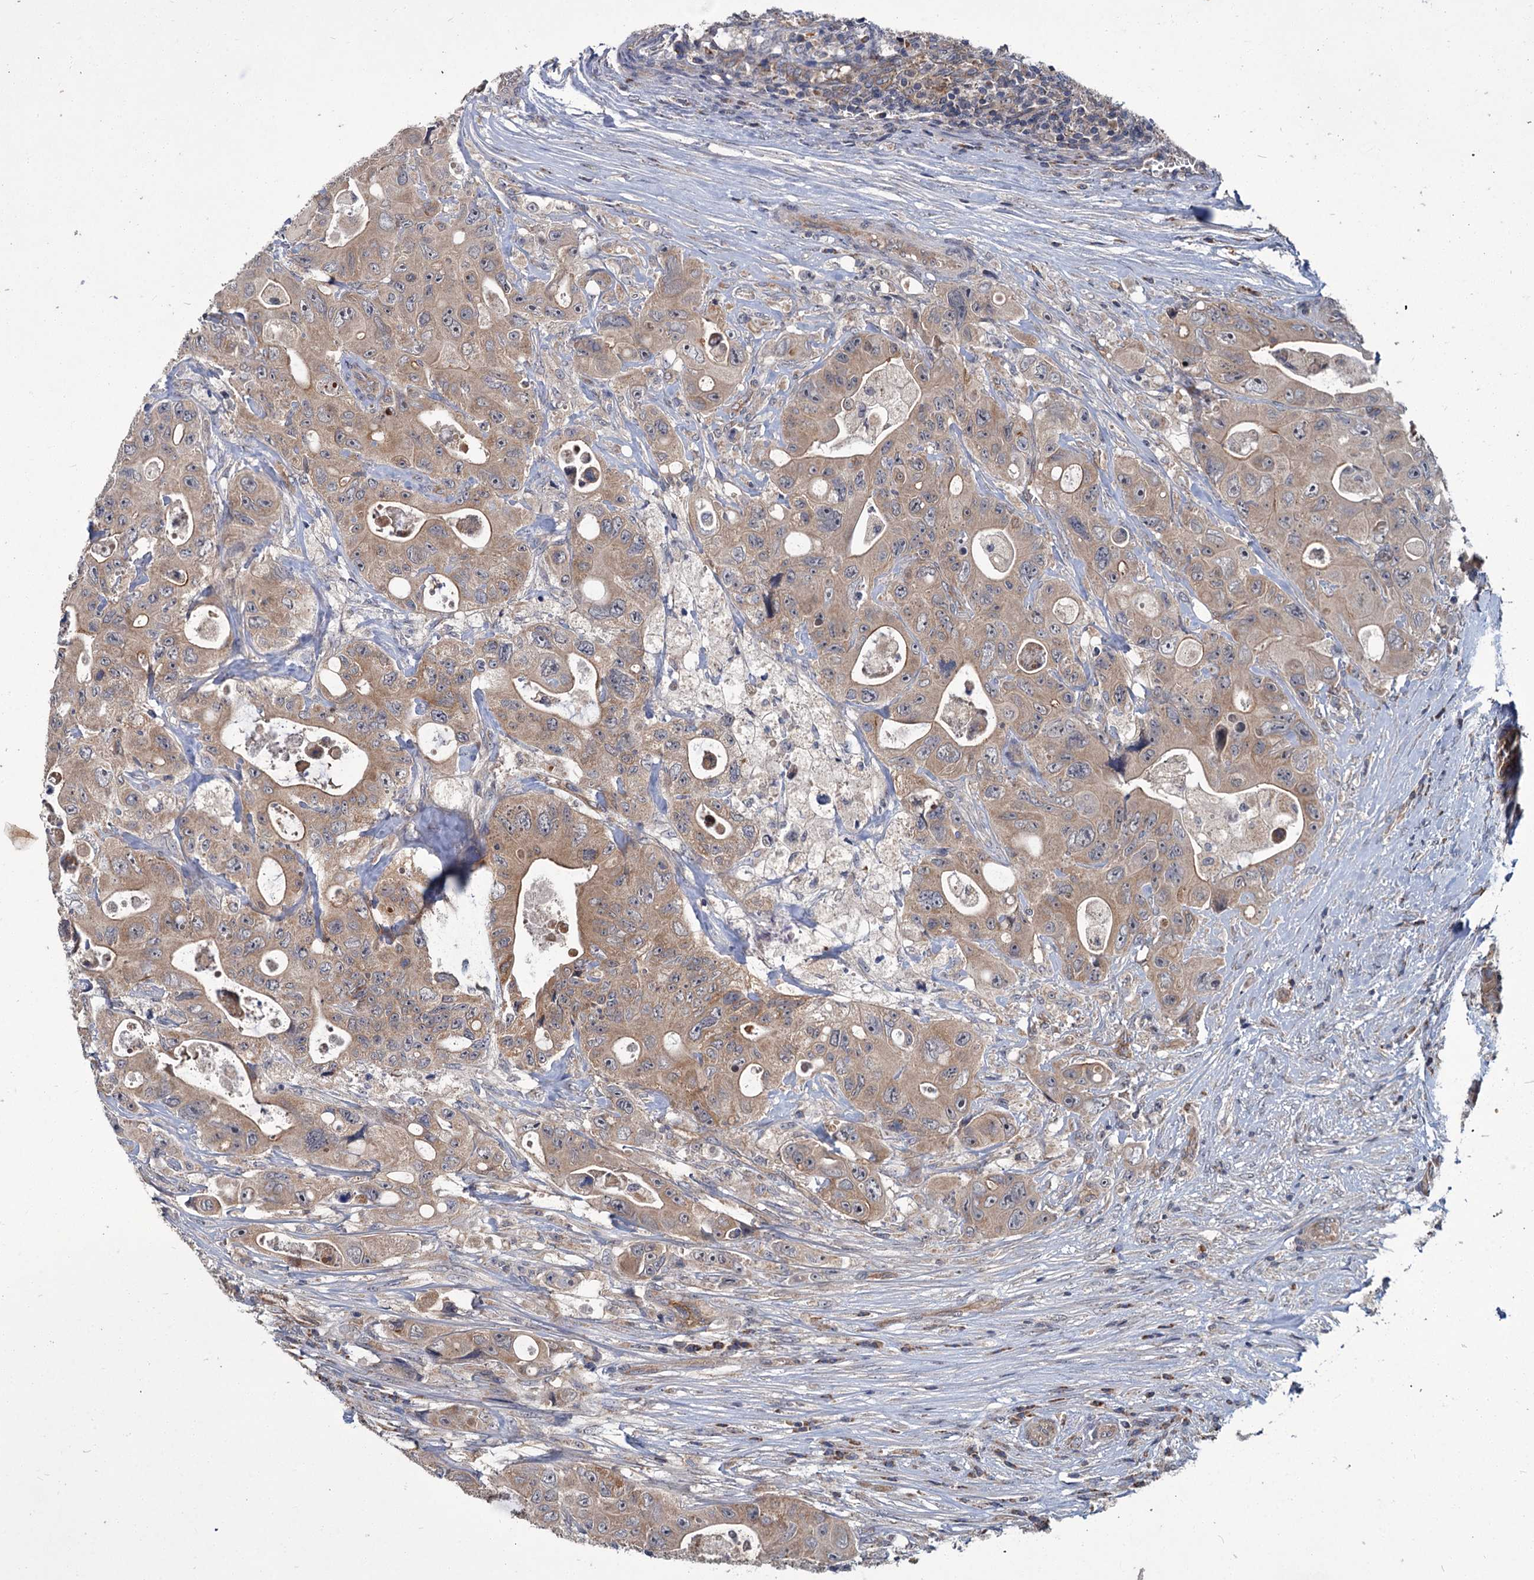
{"staining": {"intensity": "weak", "quantity": ">75%", "location": "cytoplasmic/membranous"}, "tissue": "colorectal cancer", "cell_type": "Tumor cells", "image_type": "cancer", "snomed": [{"axis": "morphology", "description": "Adenocarcinoma, NOS"}, {"axis": "topography", "description": "Colon"}], "caption": "An image of human adenocarcinoma (colorectal) stained for a protein displays weak cytoplasmic/membranous brown staining in tumor cells. Nuclei are stained in blue.", "gene": "DYNC2H1", "patient": {"sex": "female", "age": 46}}